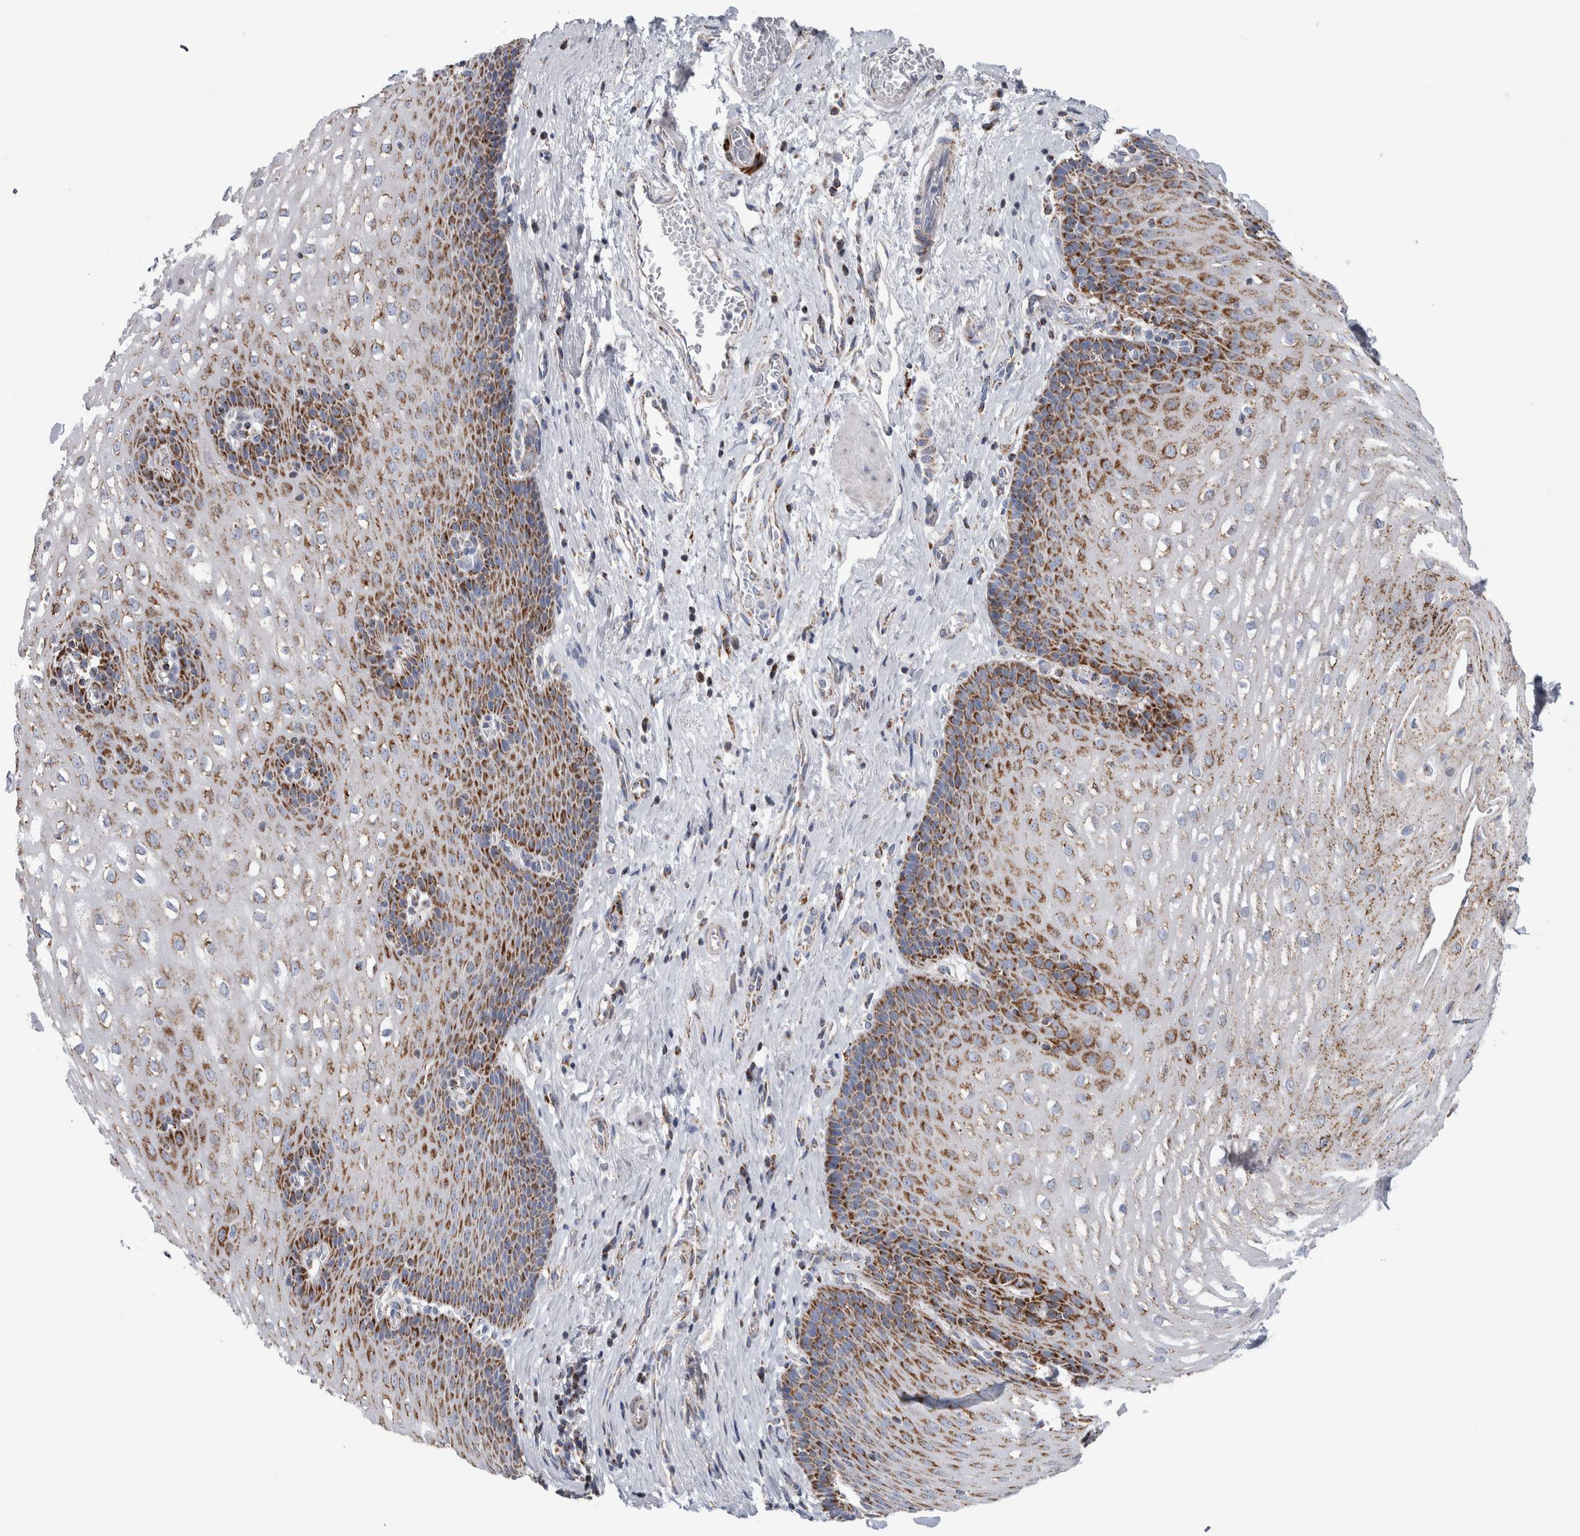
{"staining": {"intensity": "moderate", "quantity": "25%-75%", "location": "cytoplasmic/membranous"}, "tissue": "esophagus", "cell_type": "Squamous epithelial cells", "image_type": "normal", "snomed": [{"axis": "morphology", "description": "Normal tissue, NOS"}, {"axis": "topography", "description": "Esophagus"}], "caption": "Protein staining of unremarkable esophagus exhibits moderate cytoplasmic/membranous expression in approximately 25%-75% of squamous epithelial cells. The protein of interest is stained brown, and the nuclei are stained in blue (DAB IHC with brightfield microscopy, high magnification).", "gene": "ETFA", "patient": {"sex": "male", "age": 48}}